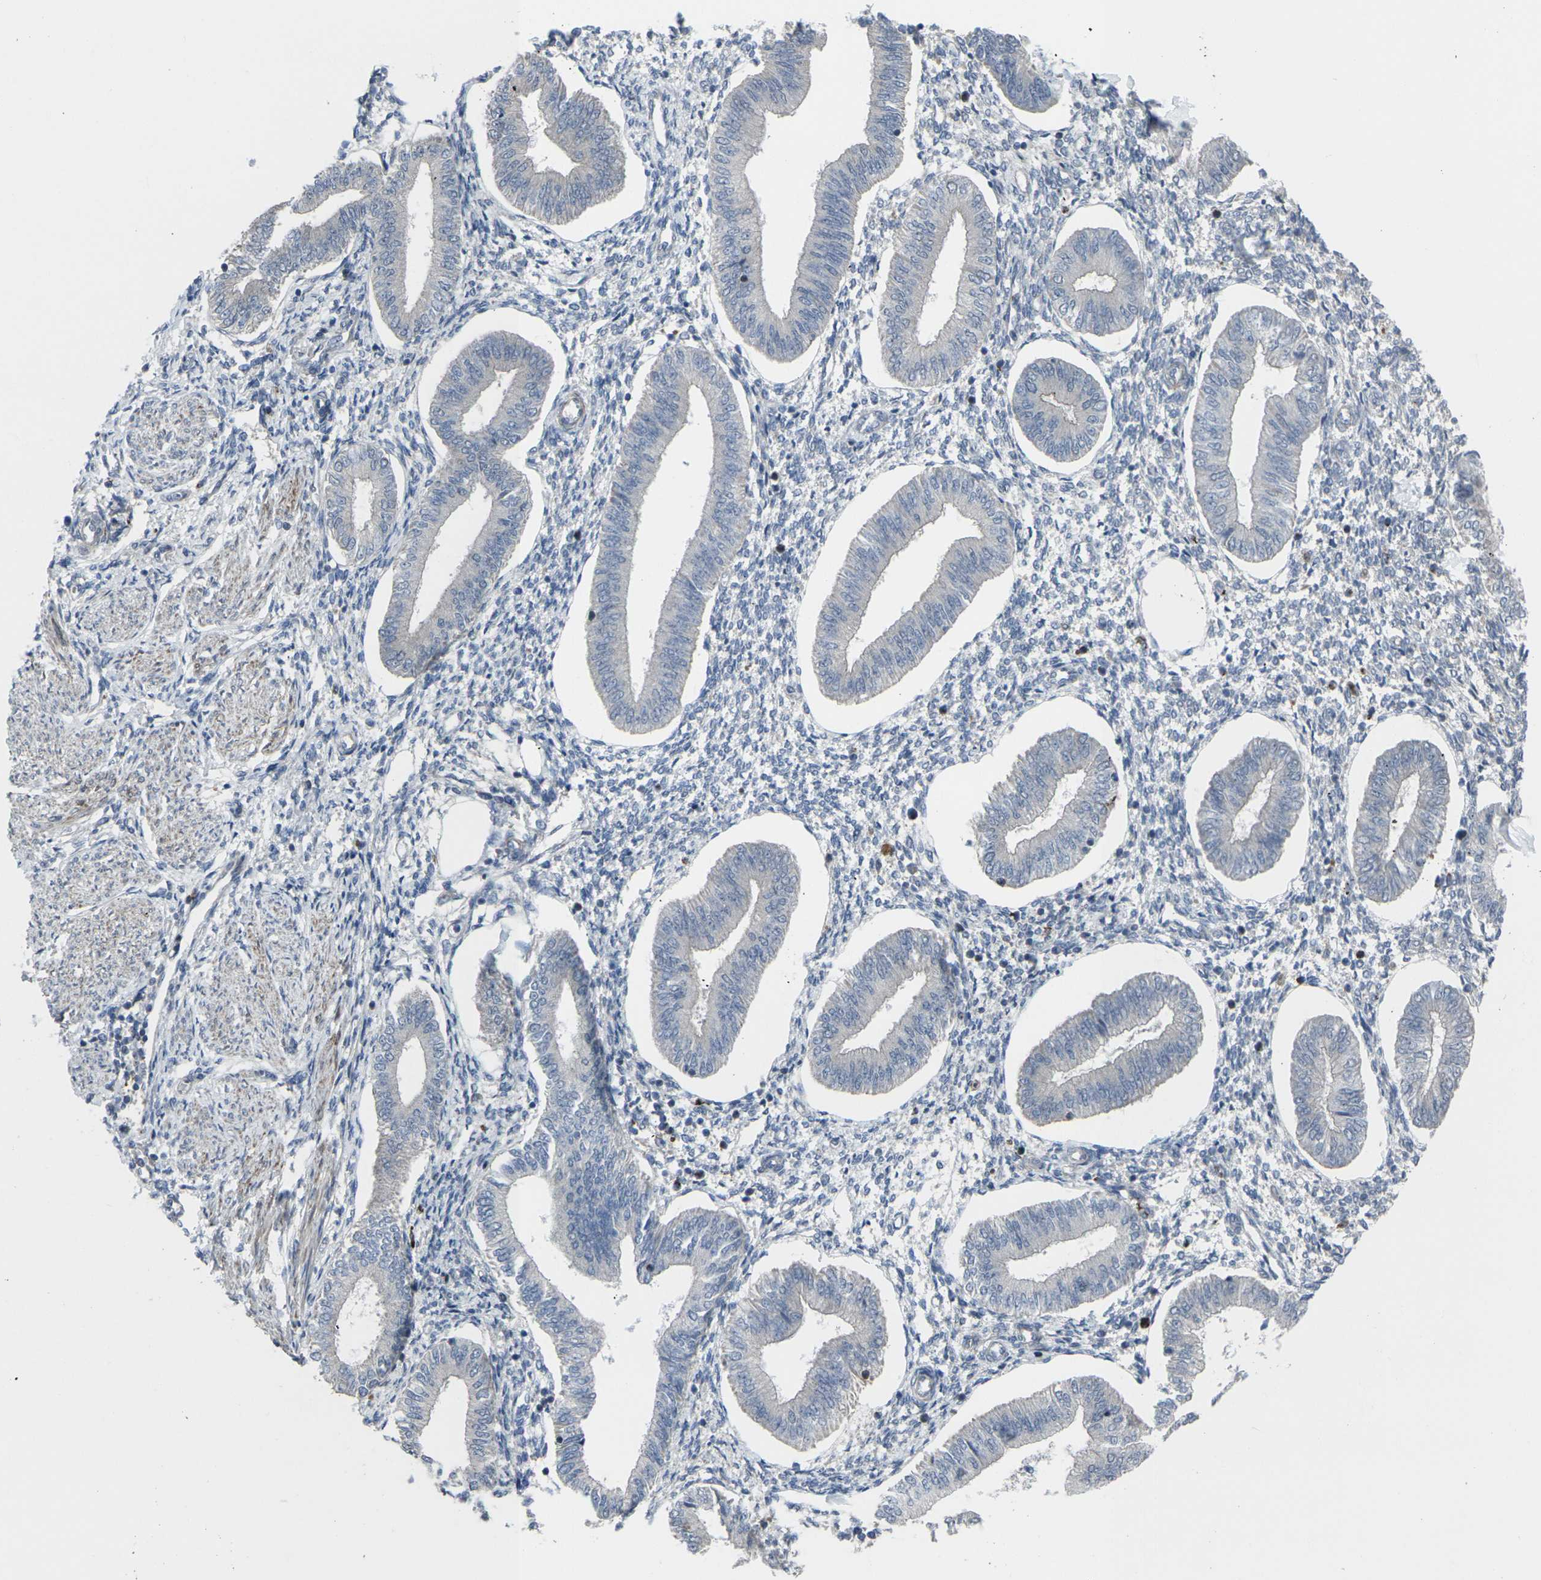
{"staining": {"intensity": "negative", "quantity": "none", "location": "none"}, "tissue": "endometrium", "cell_type": "Cells in endometrial stroma", "image_type": "normal", "snomed": [{"axis": "morphology", "description": "Normal tissue, NOS"}, {"axis": "topography", "description": "Endometrium"}], "caption": "Endometrium stained for a protein using immunohistochemistry shows no positivity cells in endometrial stroma.", "gene": "CCR10", "patient": {"sex": "female", "age": 50}}